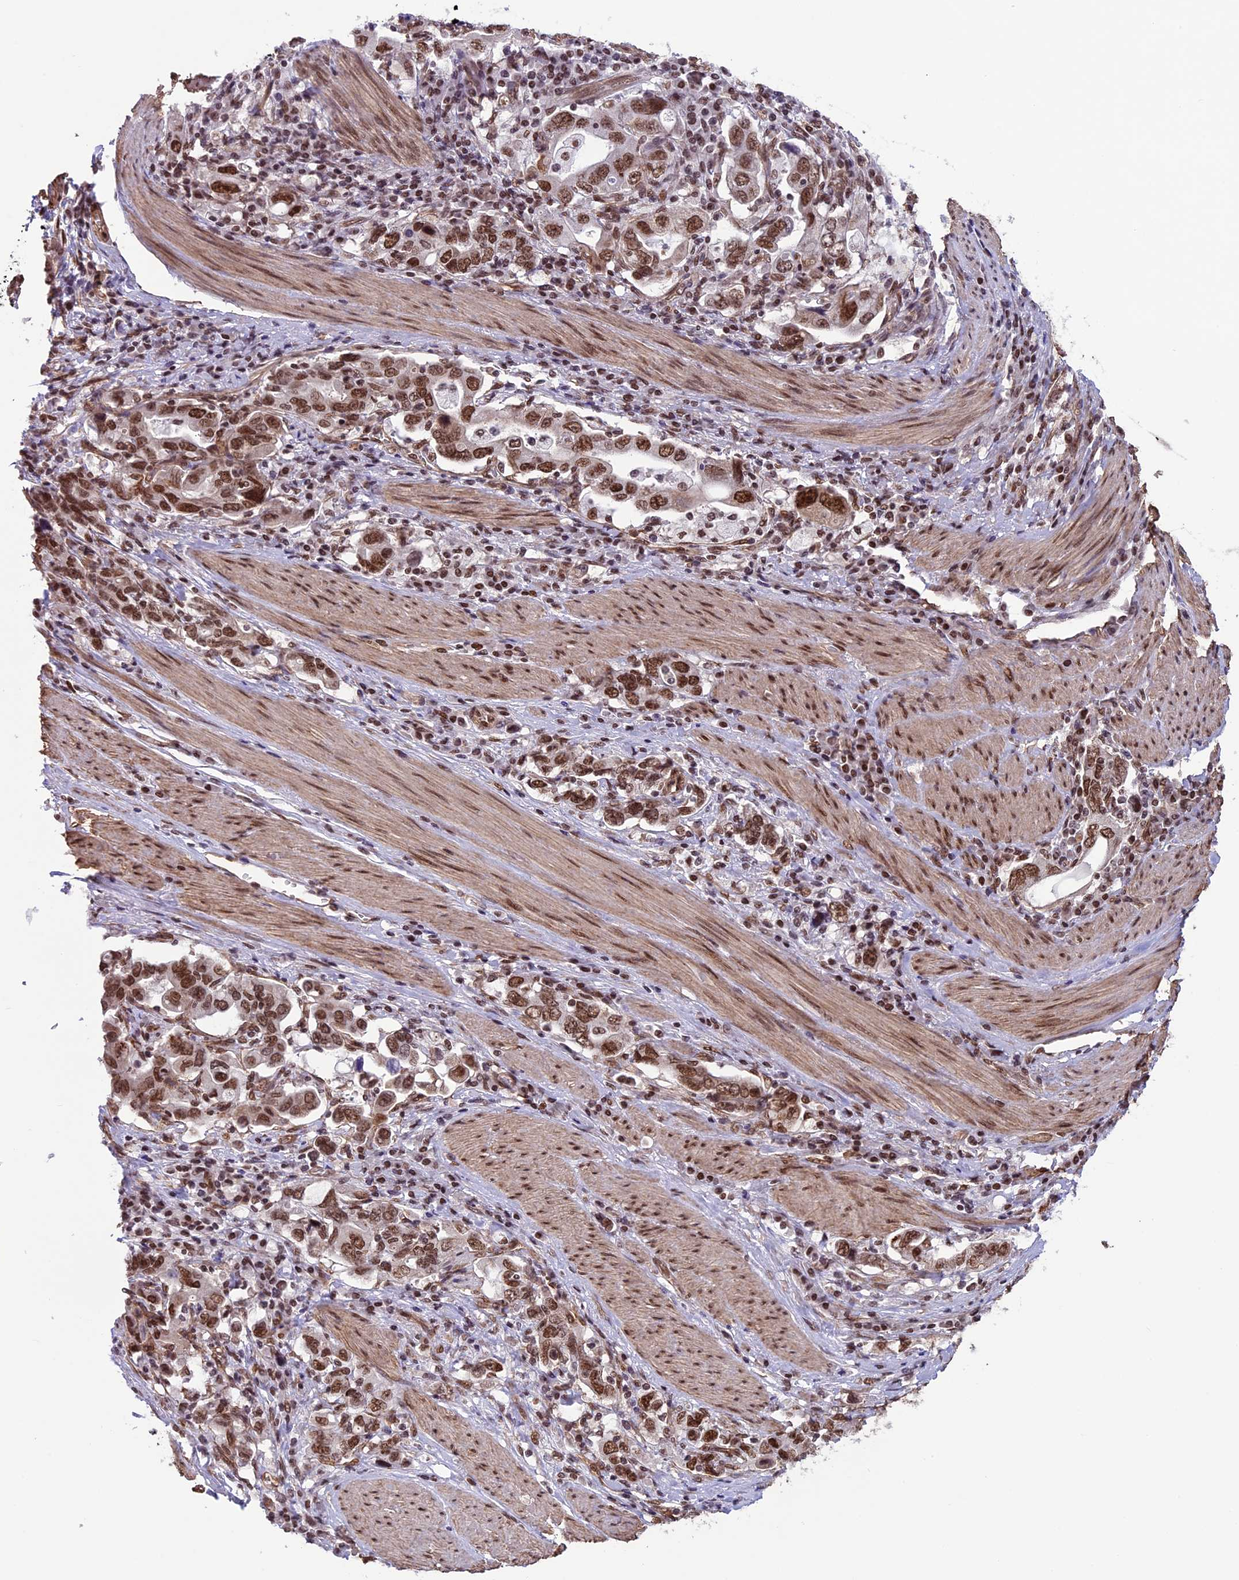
{"staining": {"intensity": "strong", "quantity": ">75%", "location": "nuclear"}, "tissue": "stomach cancer", "cell_type": "Tumor cells", "image_type": "cancer", "snomed": [{"axis": "morphology", "description": "Adenocarcinoma, NOS"}, {"axis": "topography", "description": "Stomach, upper"}, {"axis": "topography", "description": "Stomach"}], "caption": "This is a micrograph of immunohistochemistry staining of adenocarcinoma (stomach), which shows strong staining in the nuclear of tumor cells.", "gene": "MPHOSPH8", "patient": {"sex": "male", "age": 62}}